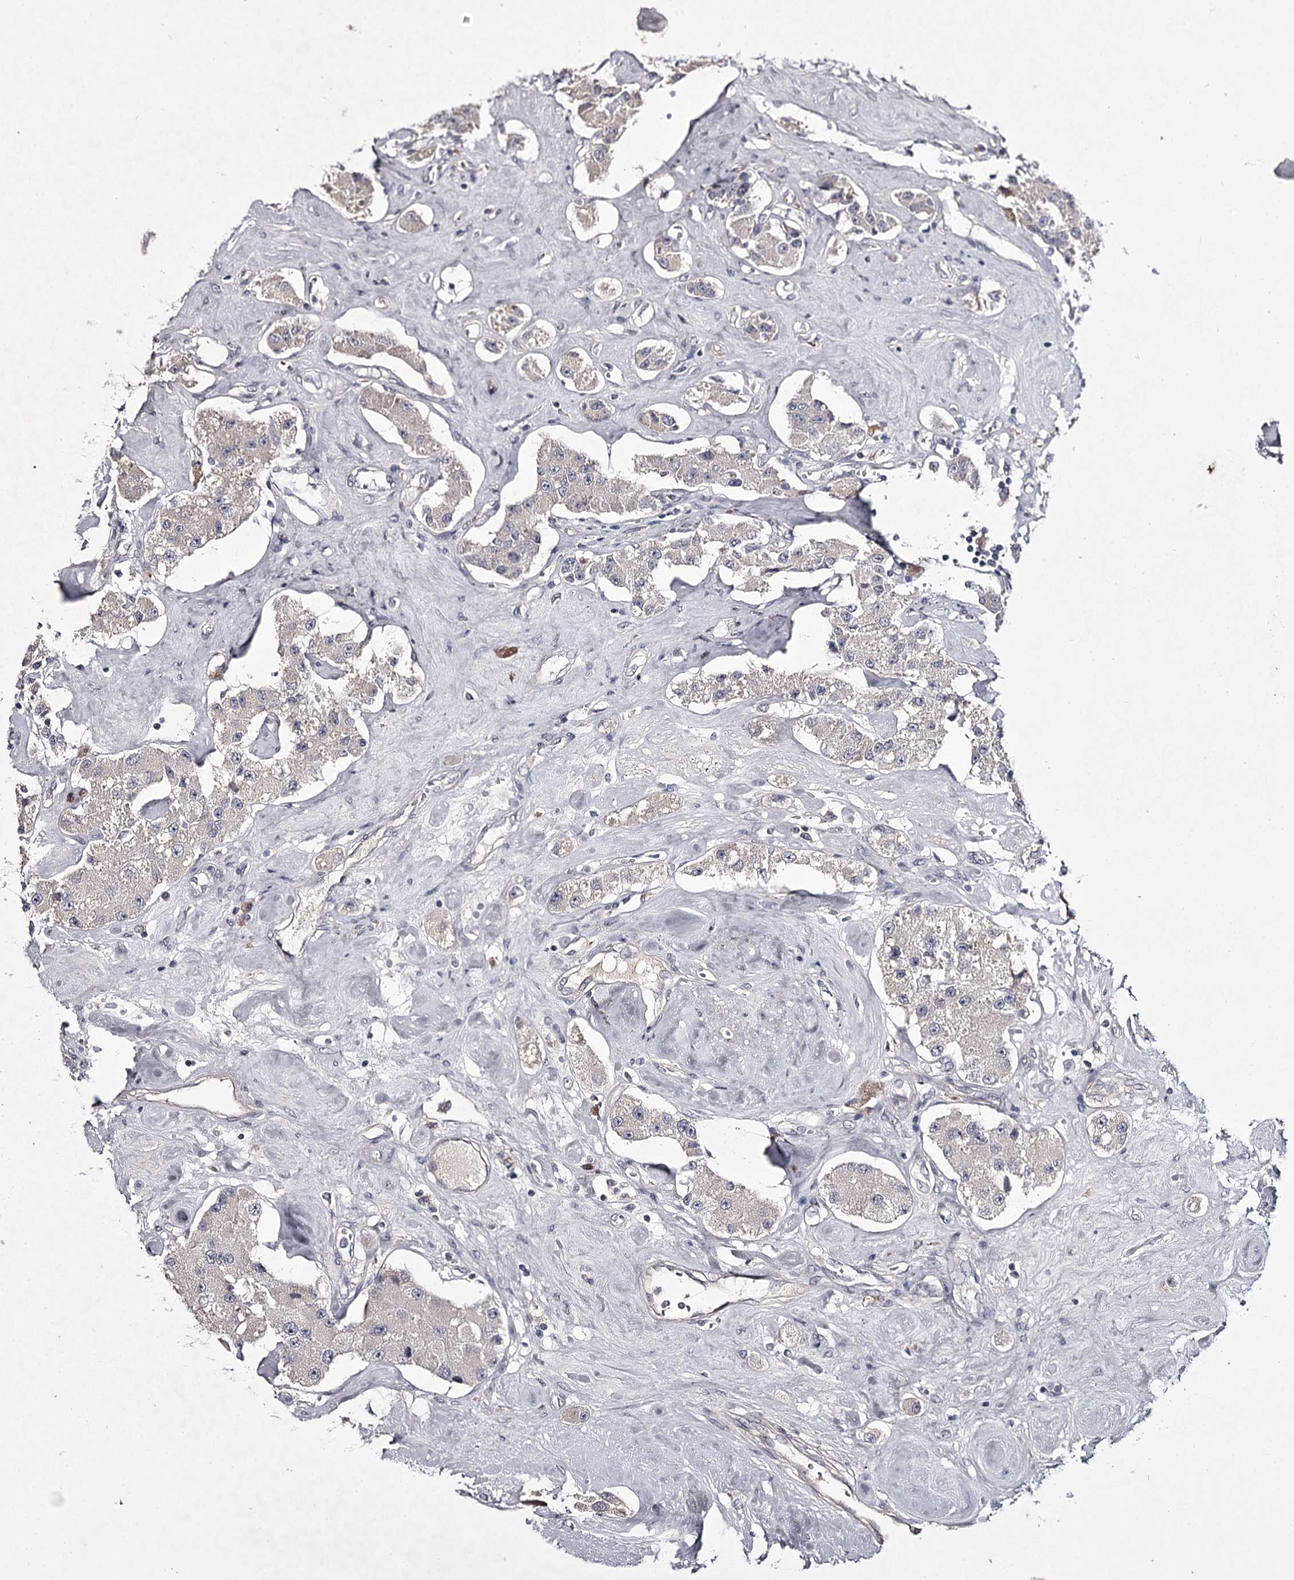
{"staining": {"intensity": "negative", "quantity": "none", "location": "none"}, "tissue": "carcinoid", "cell_type": "Tumor cells", "image_type": "cancer", "snomed": [{"axis": "morphology", "description": "Carcinoid, malignant, NOS"}, {"axis": "topography", "description": "Pancreas"}], "caption": "Tumor cells show no significant protein positivity in carcinoid.", "gene": "PRM2", "patient": {"sex": "male", "age": 41}}